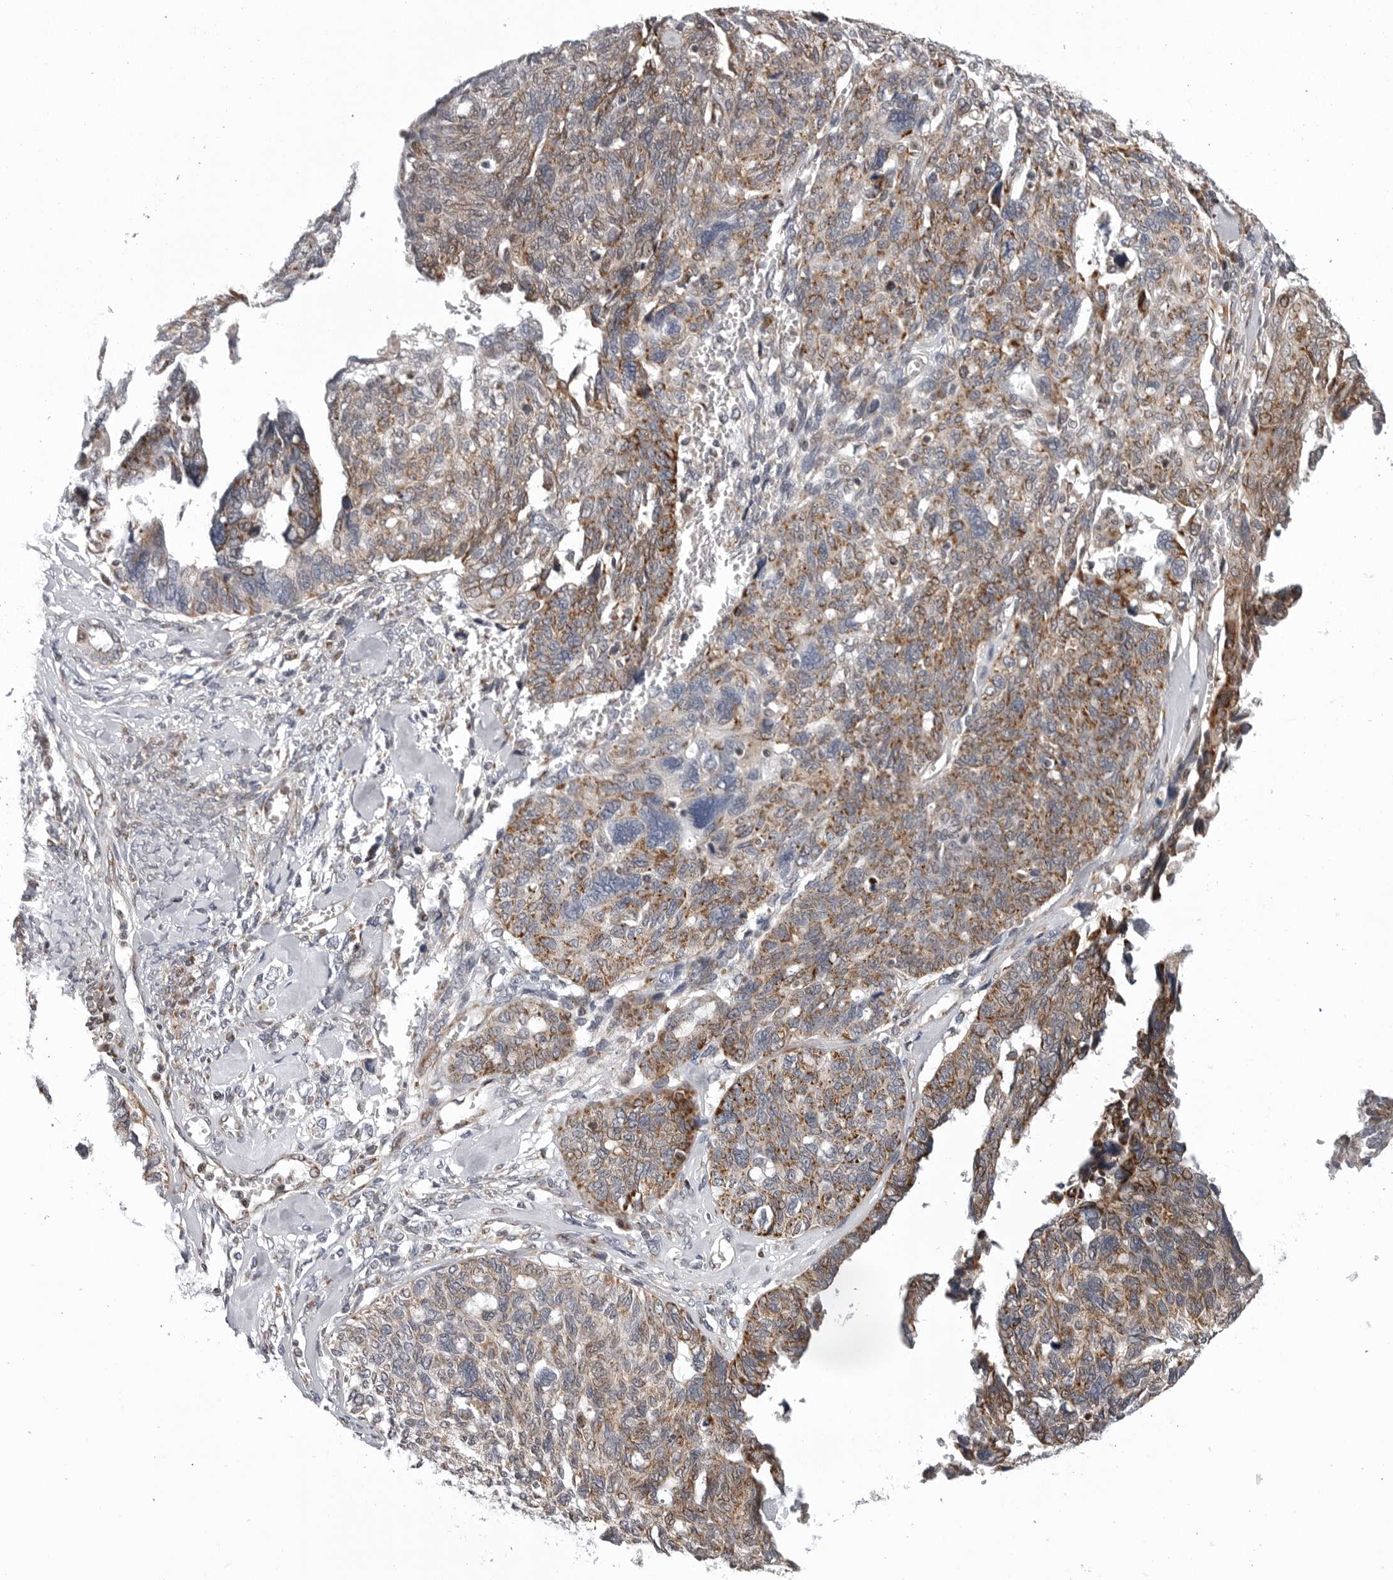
{"staining": {"intensity": "weak", "quantity": ">75%", "location": "cytoplasmic/membranous"}, "tissue": "ovarian cancer", "cell_type": "Tumor cells", "image_type": "cancer", "snomed": [{"axis": "morphology", "description": "Cystadenocarcinoma, serous, NOS"}, {"axis": "topography", "description": "Ovary"}], "caption": "Ovarian cancer tissue displays weak cytoplasmic/membranous expression in approximately >75% of tumor cells, visualized by immunohistochemistry.", "gene": "CDK20", "patient": {"sex": "female", "age": 79}}